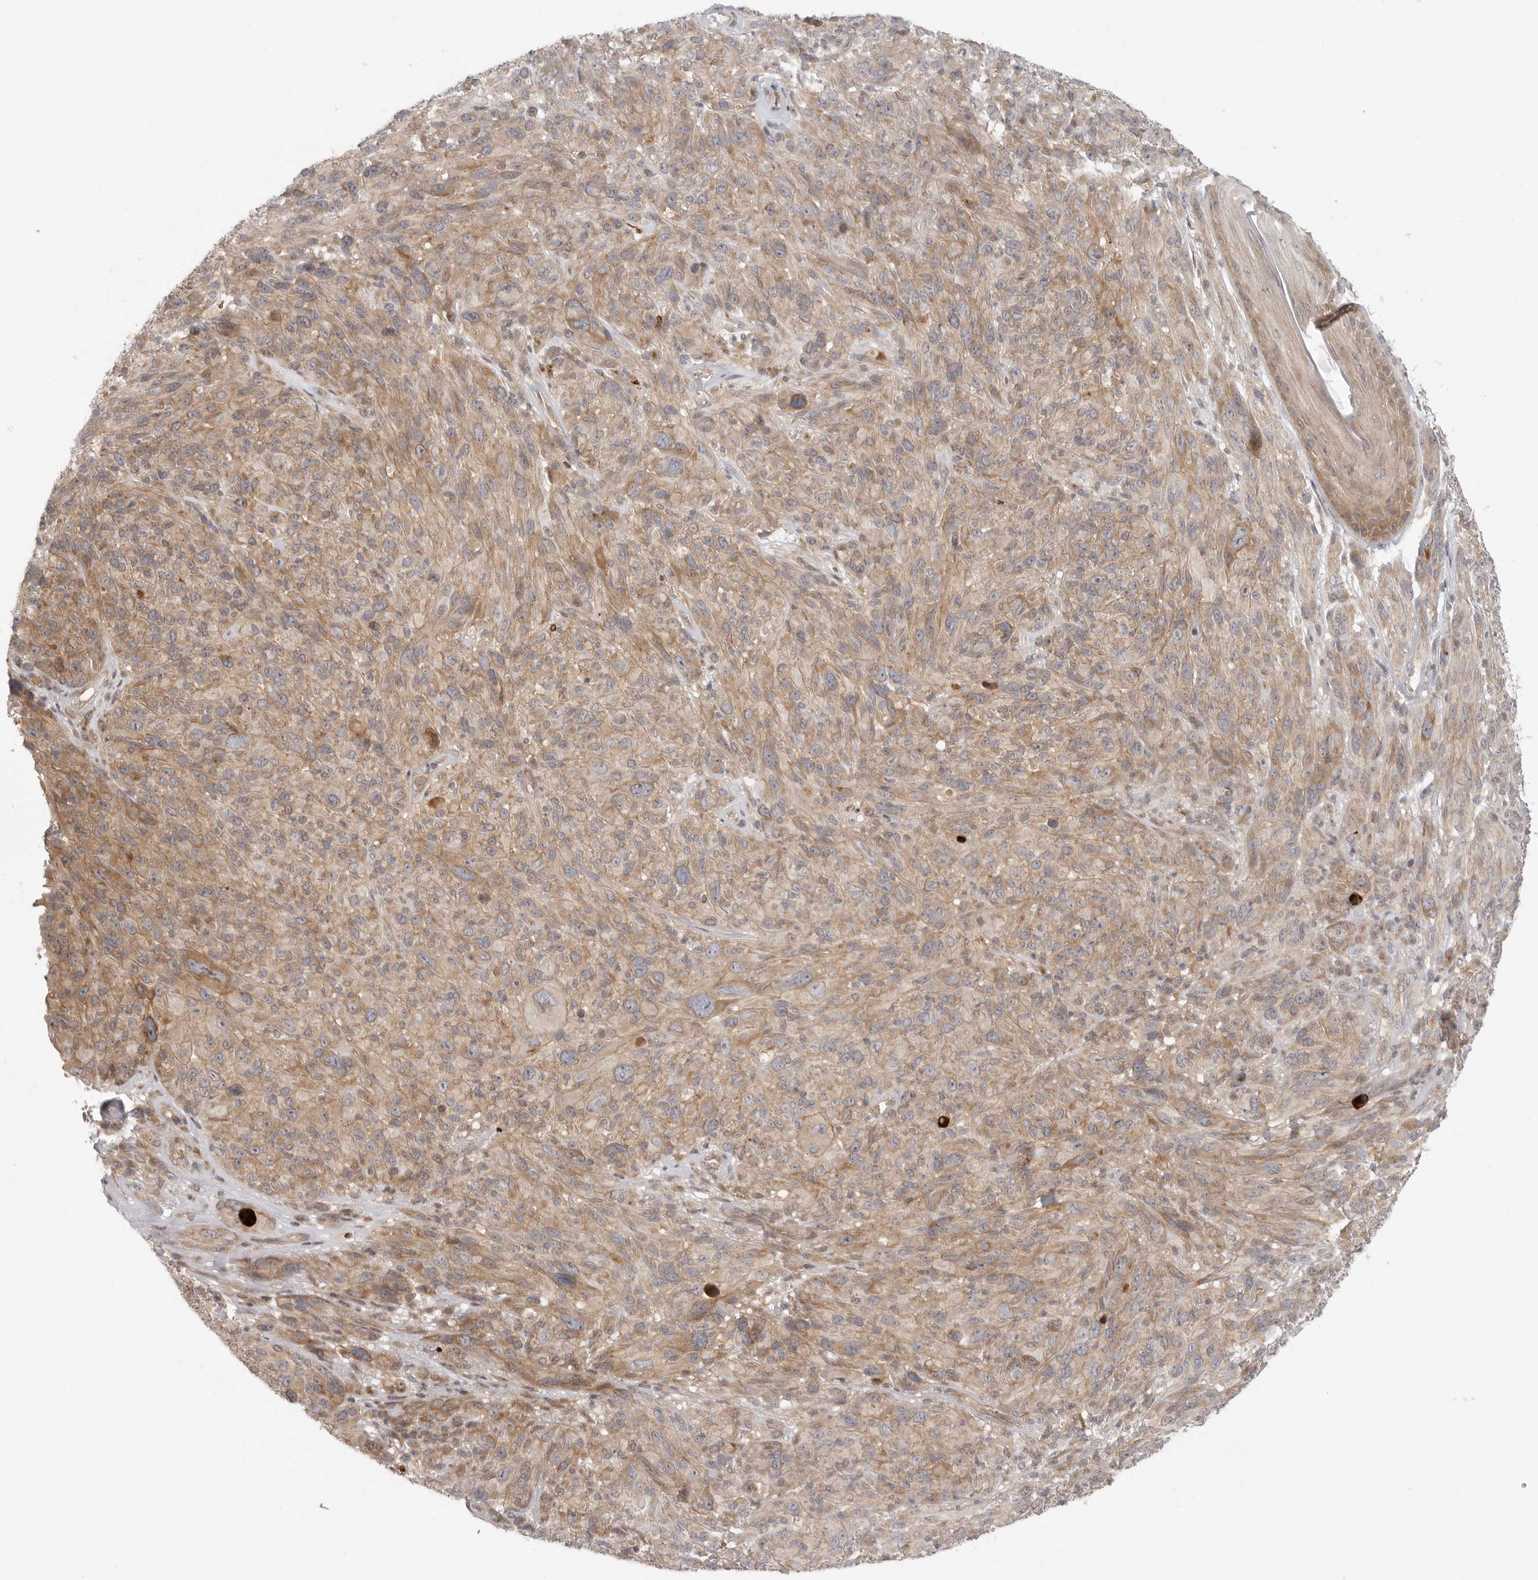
{"staining": {"intensity": "moderate", "quantity": ">75%", "location": "cytoplasmic/membranous"}, "tissue": "melanoma", "cell_type": "Tumor cells", "image_type": "cancer", "snomed": [{"axis": "morphology", "description": "Malignant melanoma, NOS"}, {"axis": "topography", "description": "Skin of head"}], "caption": "Approximately >75% of tumor cells in malignant melanoma demonstrate moderate cytoplasmic/membranous protein staining as visualized by brown immunohistochemical staining.", "gene": "CCPG1", "patient": {"sex": "male", "age": 96}}